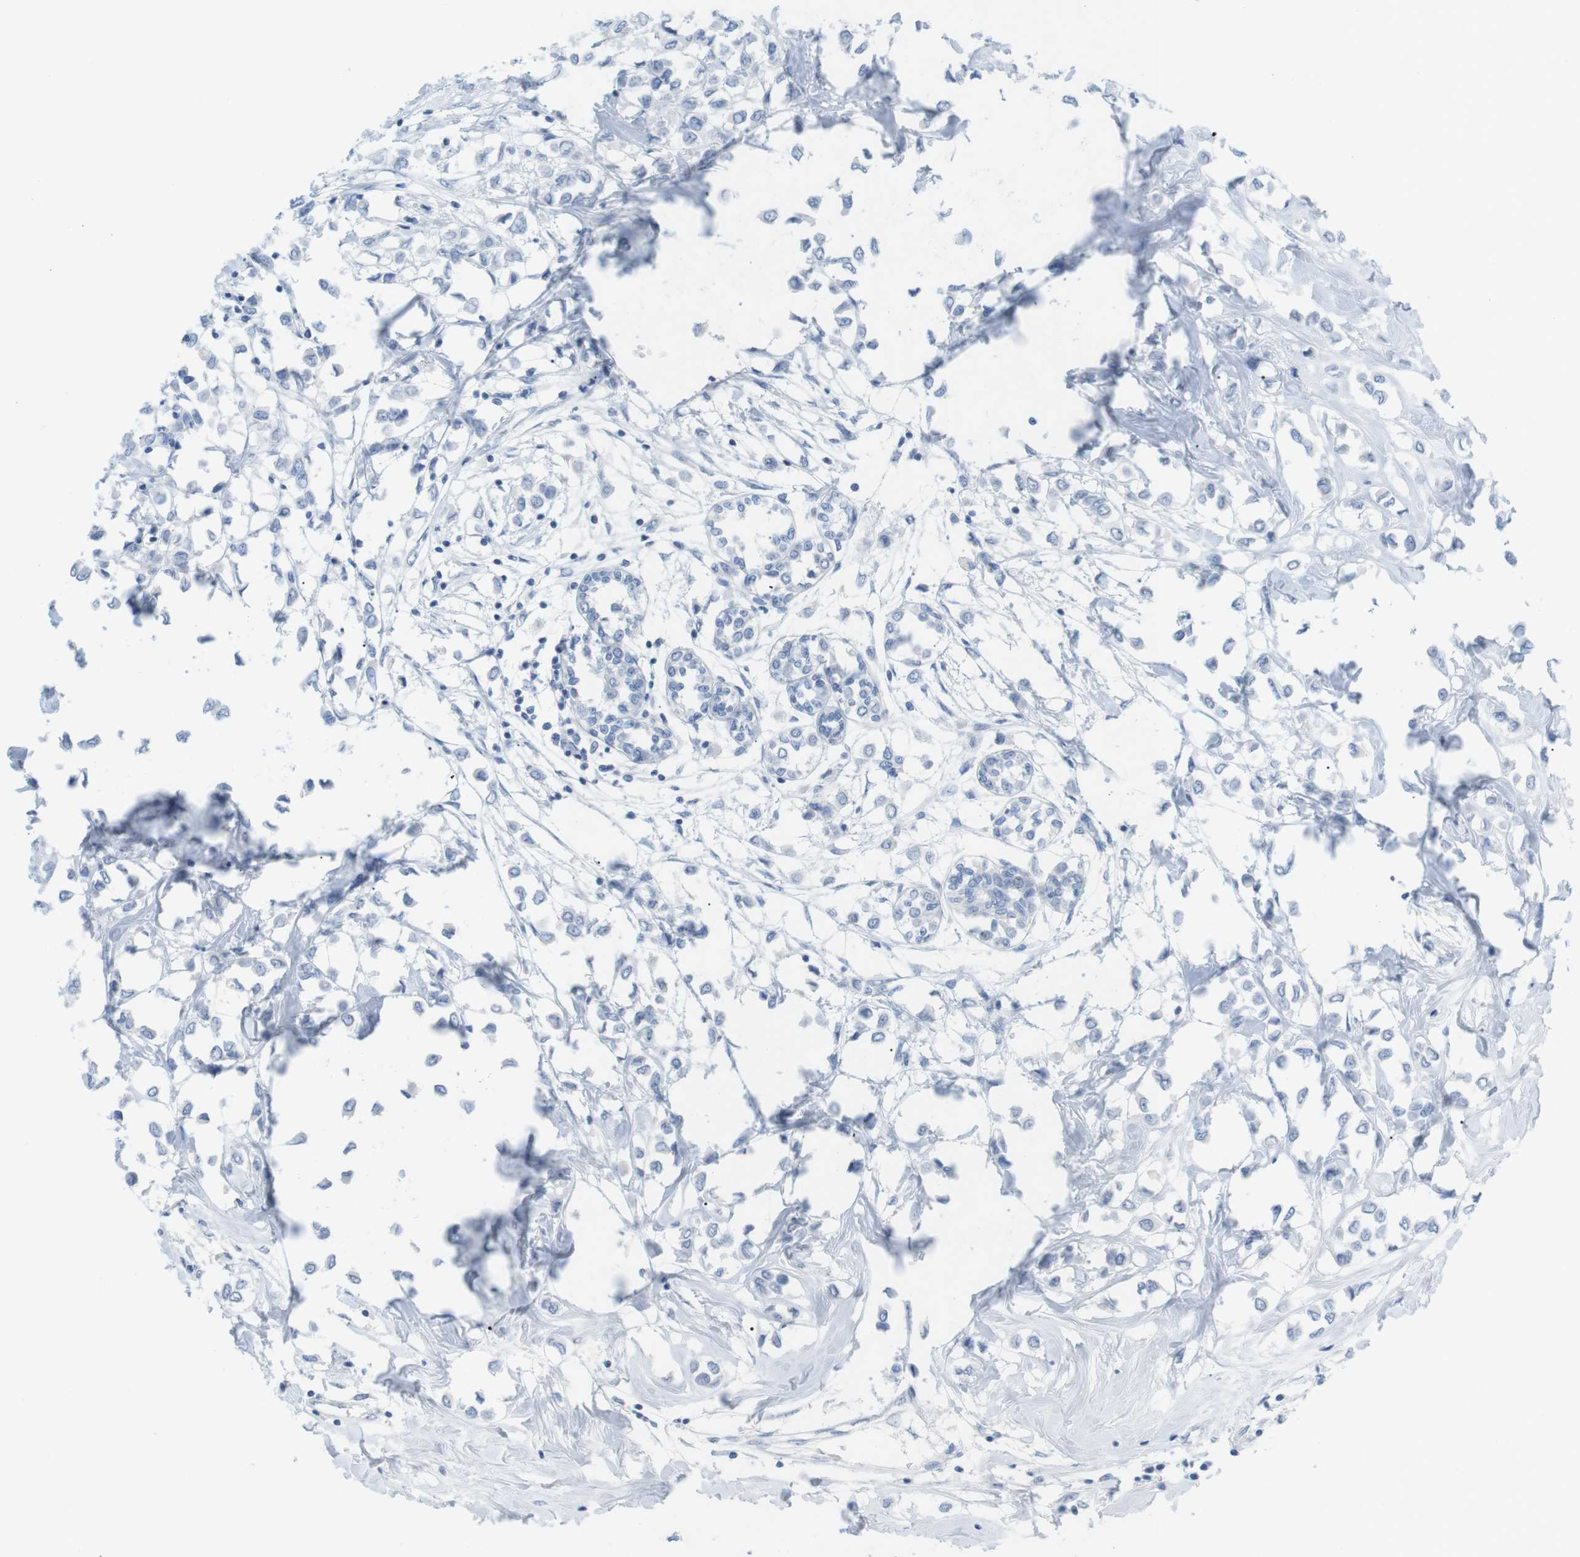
{"staining": {"intensity": "negative", "quantity": "none", "location": "none"}, "tissue": "breast cancer", "cell_type": "Tumor cells", "image_type": "cancer", "snomed": [{"axis": "morphology", "description": "Lobular carcinoma"}, {"axis": "topography", "description": "Breast"}], "caption": "An IHC photomicrograph of breast cancer is shown. There is no staining in tumor cells of breast cancer. (Brightfield microscopy of DAB (3,3'-diaminobenzidine) immunohistochemistry (IHC) at high magnification).", "gene": "HBG2", "patient": {"sex": "female", "age": 51}}